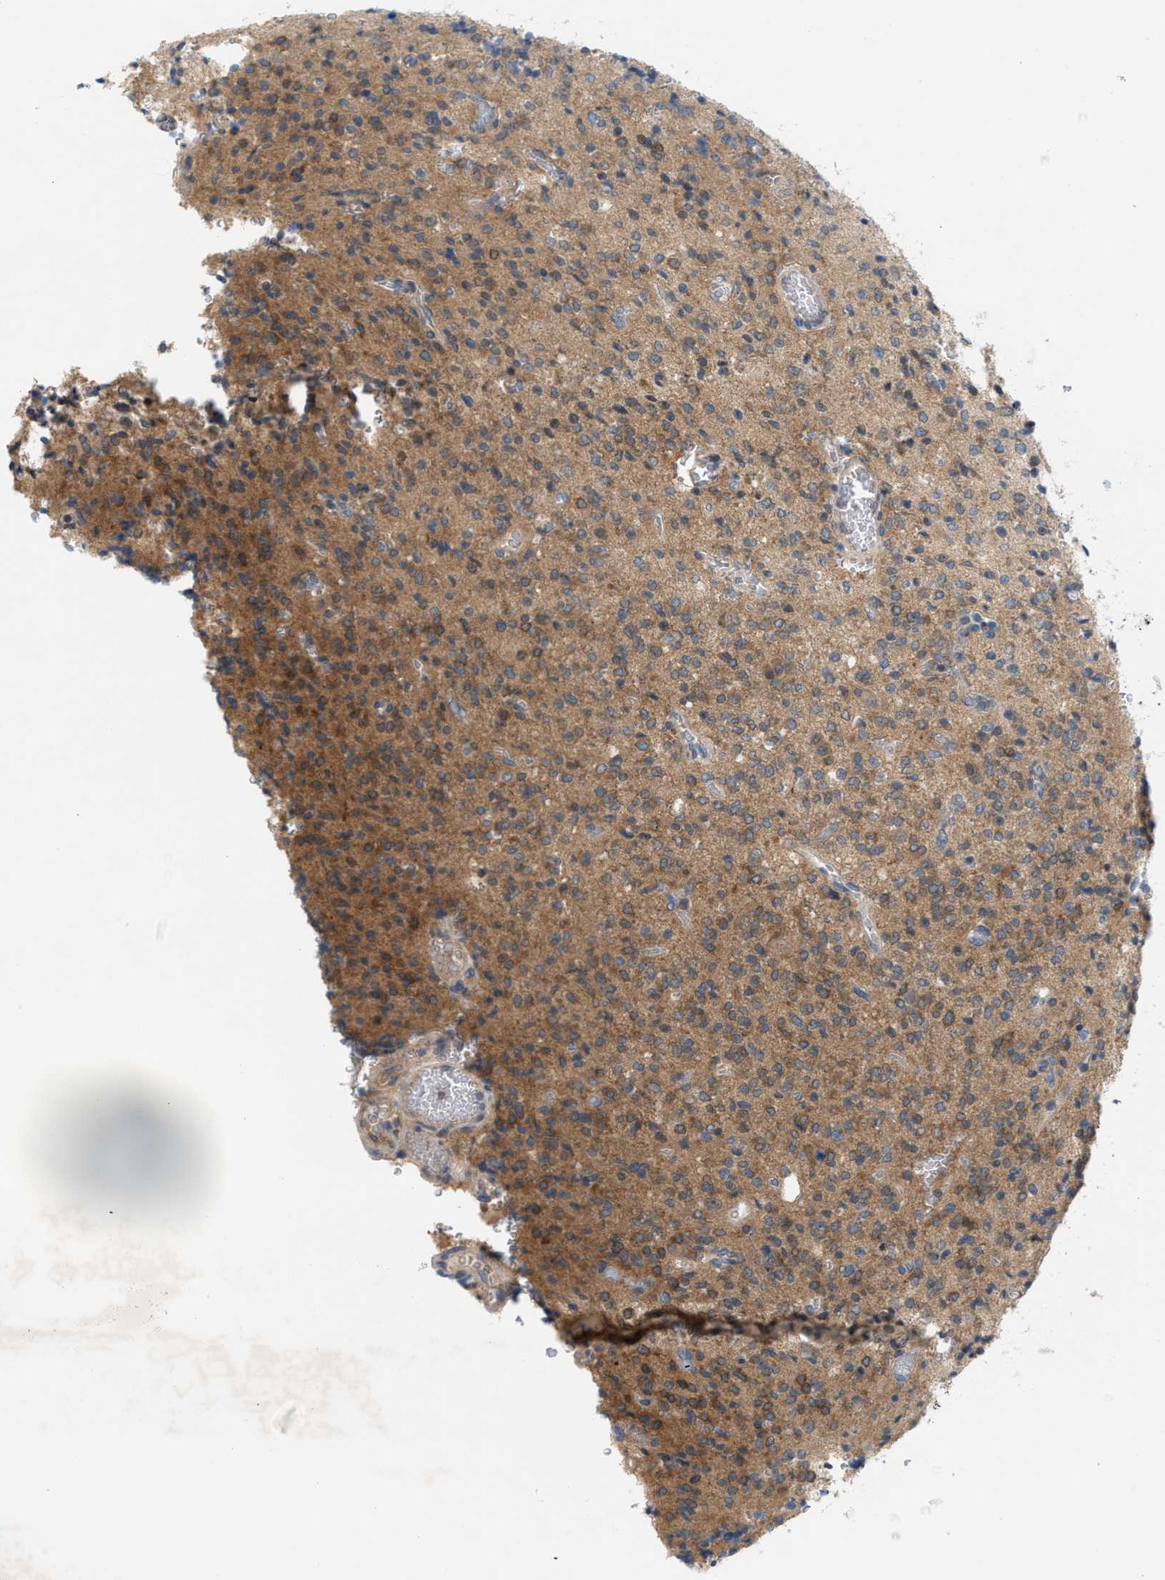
{"staining": {"intensity": "moderate", "quantity": ">75%", "location": "cytoplasmic/membranous"}, "tissue": "glioma", "cell_type": "Tumor cells", "image_type": "cancer", "snomed": [{"axis": "morphology", "description": "Glioma, malignant, High grade"}, {"axis": "topography", "description": "Brain"}], "caption": "Moderate cytoplasmic/membranous positivity for a protein is appreciated in approximately >75% of tumor cells of malignant glioma (high-grade) using immunohistochemistry.", "gene": "WIPI2", "patient": {"sex": "male", "age": 34}}